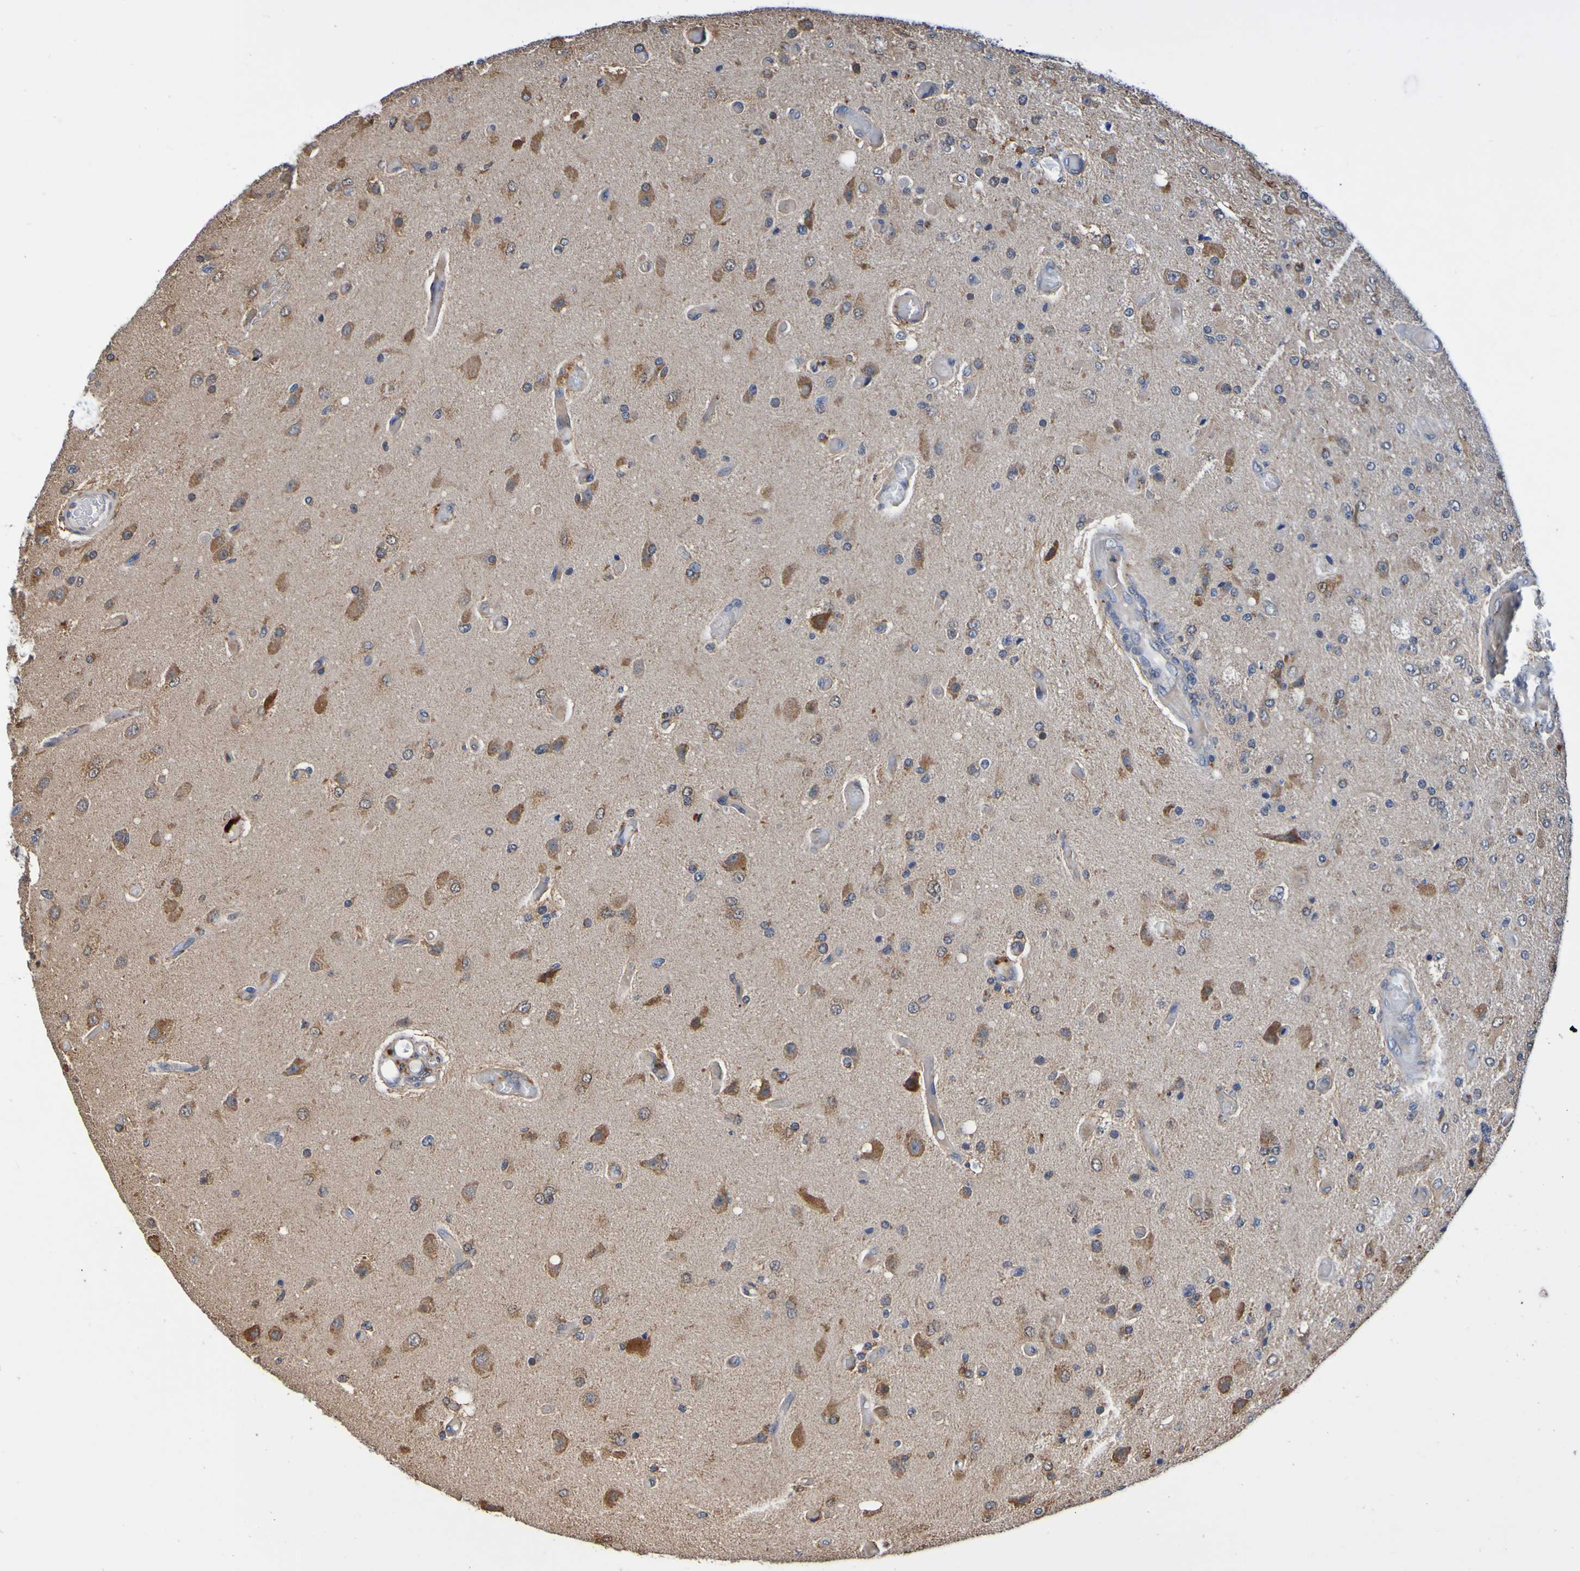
{"staining": {"intensity": "moderate", "quantity": "25%-75%", "location": "cytoplasmic/membranous"}, "tissue": "glioma", "cell_type": "Tumor cells", "image_type": "cancer", "snomed": [{"axis": "morphology", "description": "Normal tissue, NOS"}, {"axis": "morphology", "description": "Glioma, malignant, High grade"}, {"axis": "topography", "description": "Cerebral cortex"}], "caption": "High-magnification brightfield microscopy of glioma stained with DAB (brown) and counterstained with hematoxylin (blue). tumor cells exhibit moderate cytoplasmic/membranous expression is seen in about25%-75% of cells.", "gene": "AXIN1", "patient": {"sex": "male", "age": 77}}